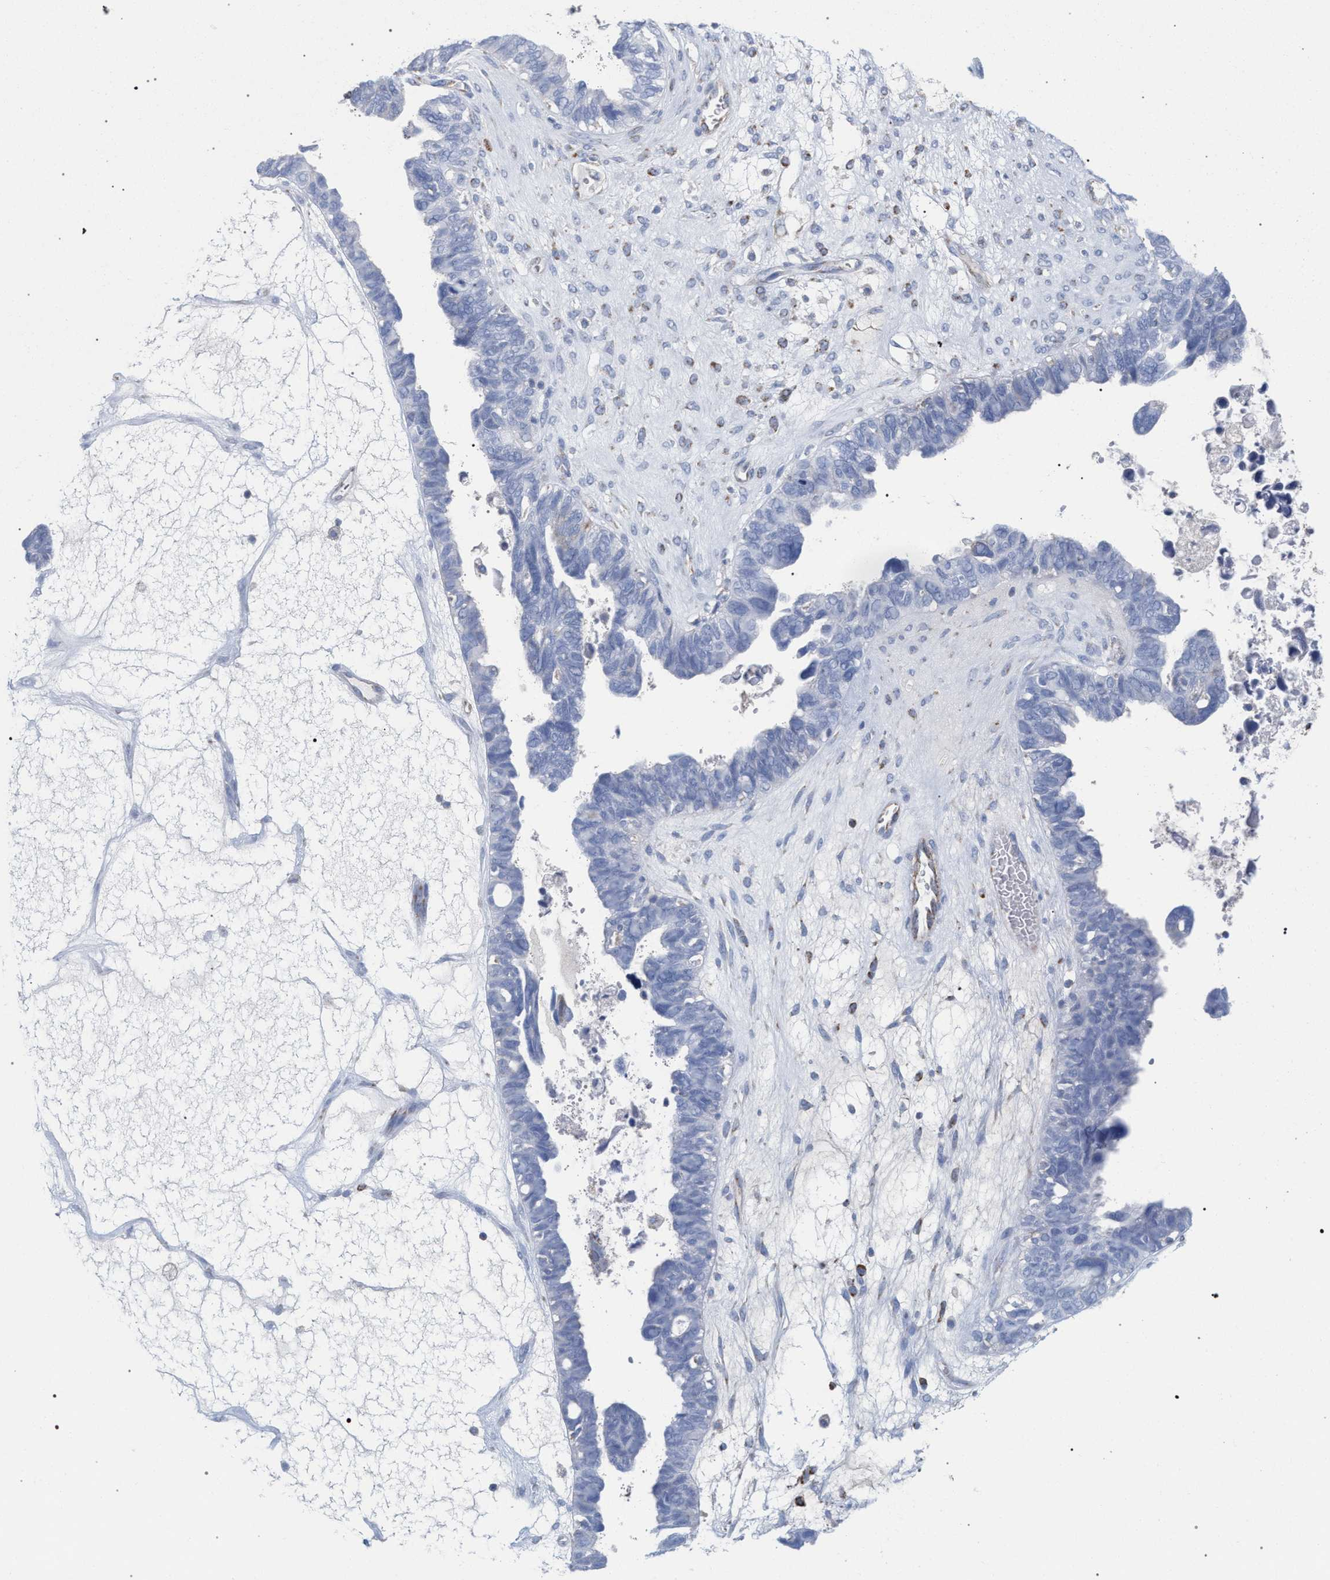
{"staining": {"intensity": "negative", "quantity": "none", "location": "none"}, "tissue": "ovarian cancer", "cell_type": "Tumor cells", "image_type": "cancer", "snomed": [{"axis": "morphology", "description": "Cystadenocarcinoma, serous, NOS"}, {"axis": "topography", "description": "Ovary"}], "caption": "There is no significant expression in tumor cells of ovarian serous cystadenocarcinoma.", "gene": "ECI2", "patient": {"sex": "female", "age": 79}}